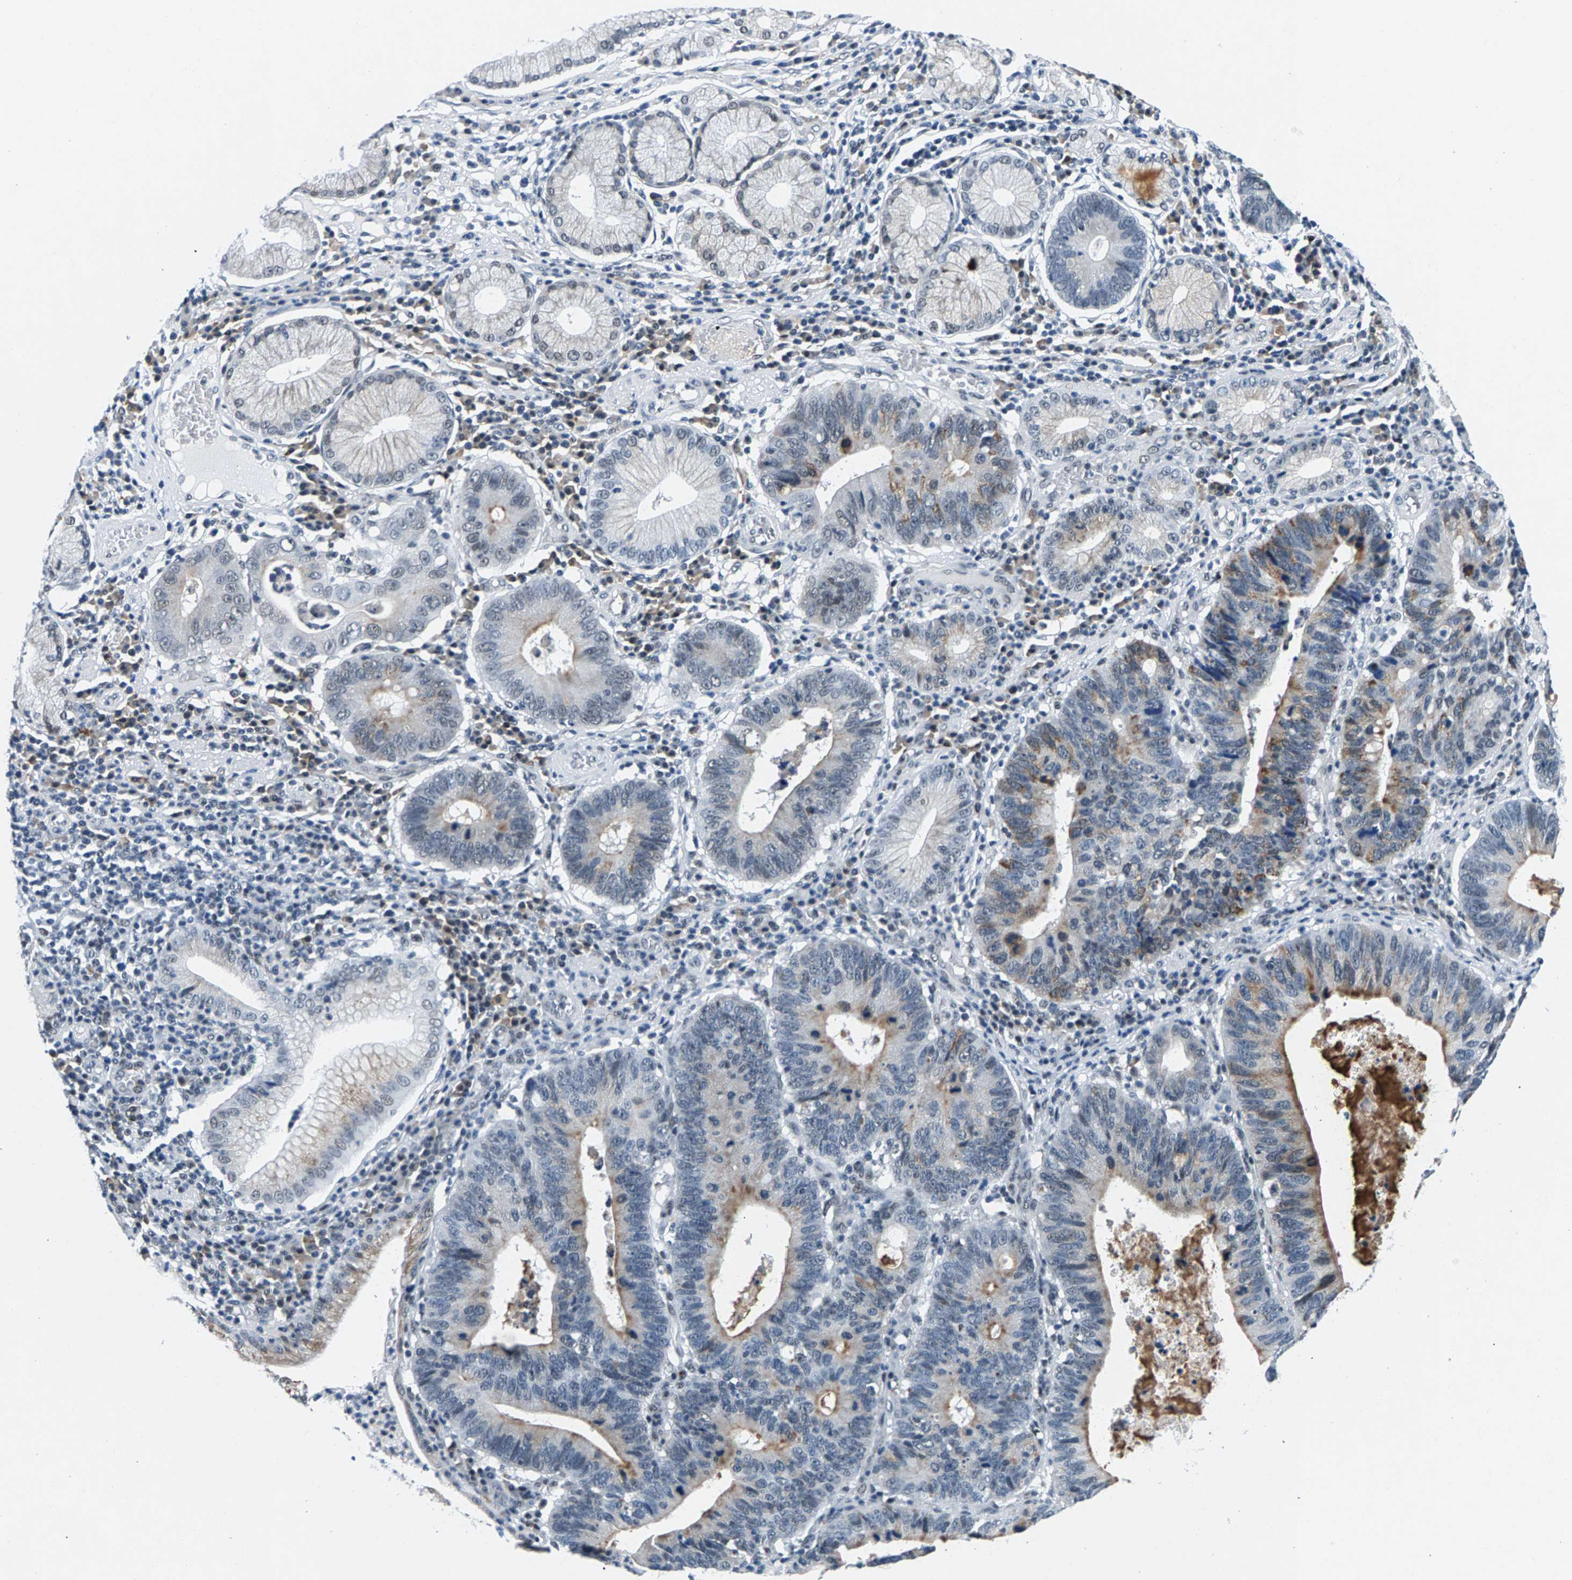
{"staining": {"intensity": "moderate", "quantity": "<25%", "location": "cytoplasmic/membranous"}, "tissue": "stomach cancer", "cell_type": "Tumor cells", "image_type": "cancer", "snomed": [{"axis": "morphology", "description": "Adenocarcinoma, NOS"}, {"axis": "topography", "description": "Stomach"}], "caption": "A photomicrograph of adenocarcinoma (stomach) stained for a protein reveals moderate cytoplasmic/membranous brown staining in tumor cells. (DAB IHC, brown staining for protein, blue staining for nuclei).", "gene": "ATF2", "patient": {"sex": "male", "age": 59}}